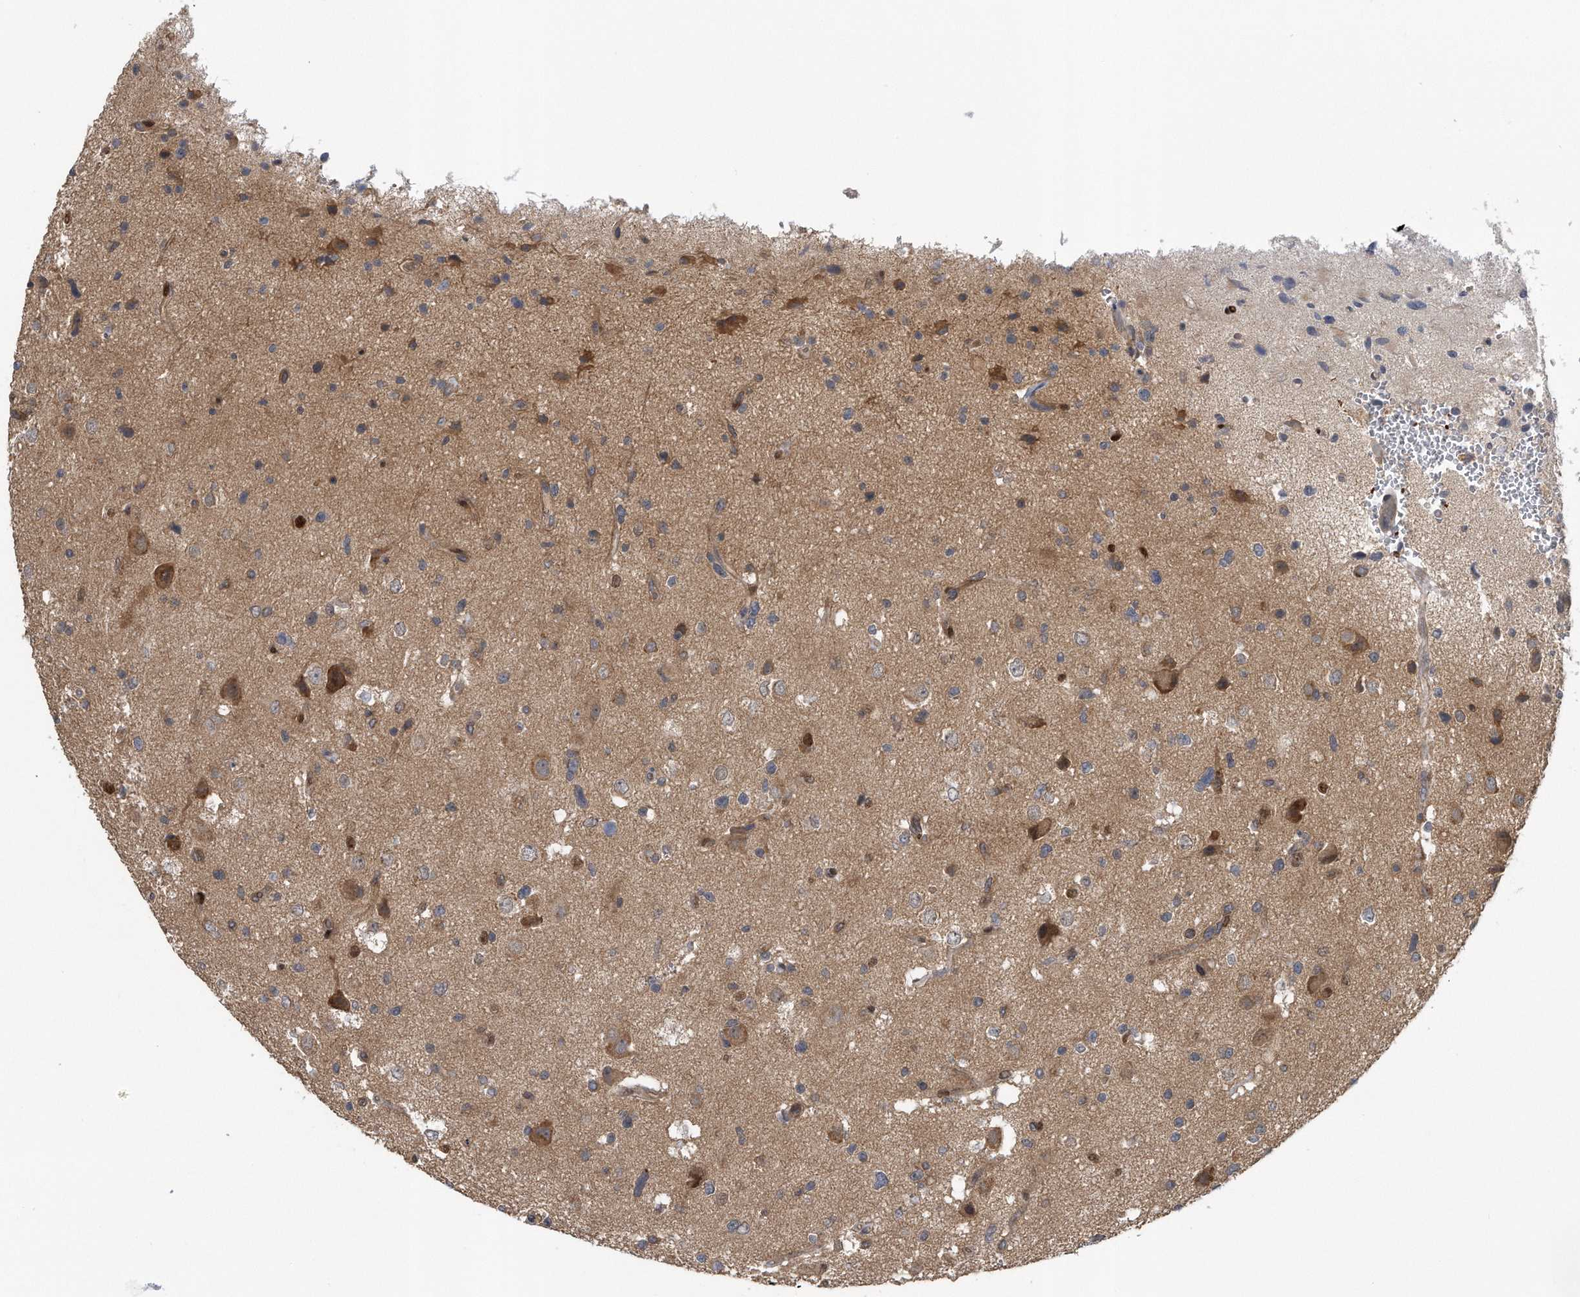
{"staining": {"intensity": "weak", "quantity": "25%-75%", "location": "cytoplasmic/membranous"}, "tissue": "glioma", "cell_type": "Tumor cells", "image_type": "cancer", "snomed": [{"axis": "morphology", "description": "Glioma, malignant, High grade"}, {"axis": "topography", "description": "Brain"}], "caption": "Immunohistochemistry (DAB (3,3'-diaminobenzidine)) staining of human glioma demonstrates weak cytoplasmic/membranous protein expression in about 25%-75% of tumor cells.", "gene": "ZNF79", "patient": {"sex": "male", "age": 33}}